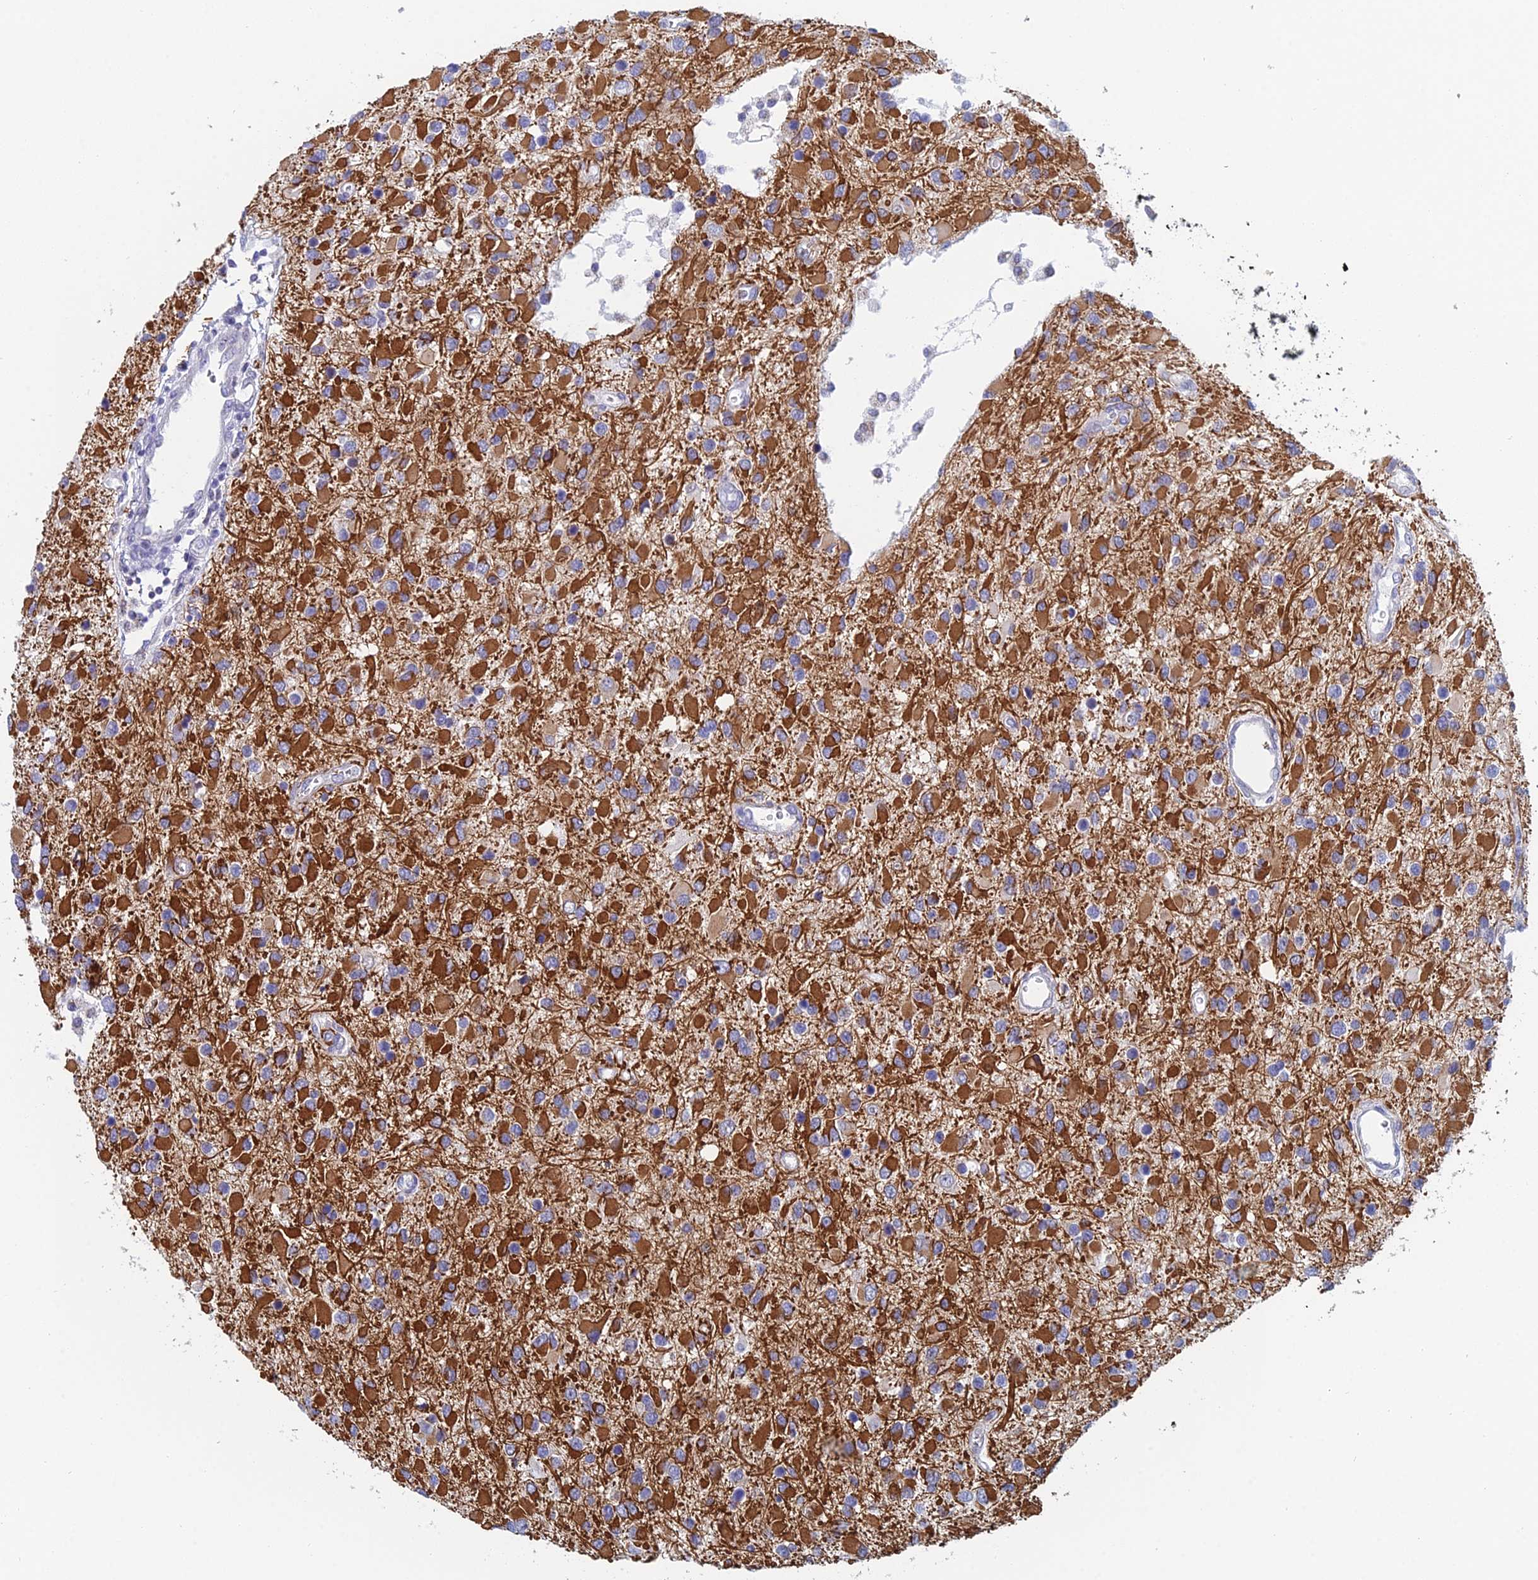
{"staining": {"intensity": "strong", "quantity": "25%-75%", "location": "cytoplasmic/membranous"}, "tissue": "glioma", "cell_type": "Tumor cells", "image_type": "cancer", "snomed": [{"axis": "morphology", "description": "Glioma, malignant, High grade"}, {"axis": "topography", "description": "Brain"}], "caption": "A high amount of strong cytoplasmic/membranous staining is identified in approximately 25%-75% of tumor cells in glioma tissue.", "gene": "ACSM1", "patient": {"sex": "male", "age": 53}}